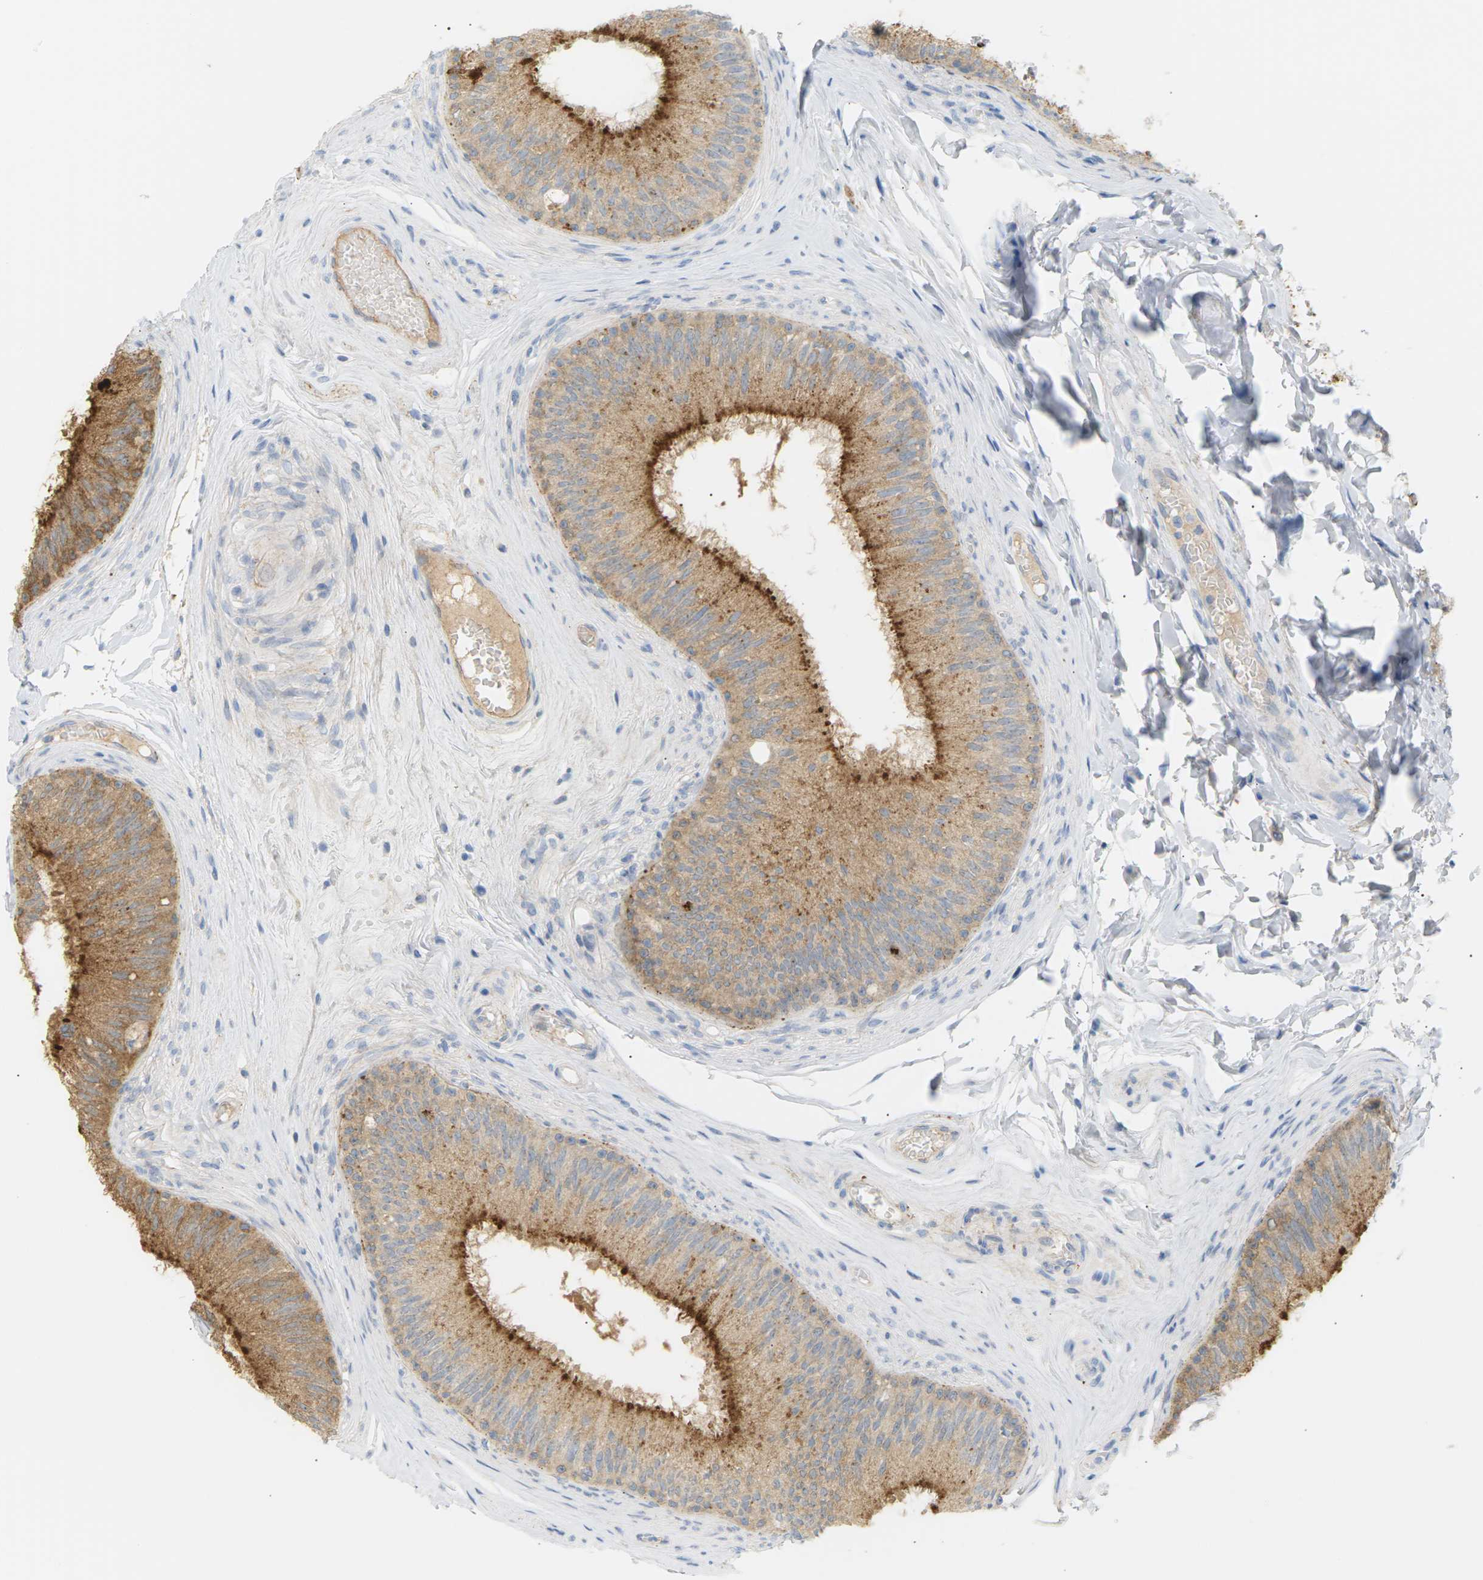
{"staining": {"intensity": "moderate", "quantity": ">75%", "location": "cytoplasmic/membranous"}, "tissue": "epididymis", "cell_type": "Glandular cells", "image_type": "normal", "snomed": [{"axis": "morphology", "description": "Normal tissue, NOS"}, {"axis": "topography", "description": "Testis"}, {"axis": "topography", "description": "Epididymis"}], "caption": "Protein staining of benign epididymis demonstrates moderate cytoplasmic/membranous staining in approximately >75% of glandular cells.", "gene": "CLU", "patient": {"sex": "male", "age": 36}}